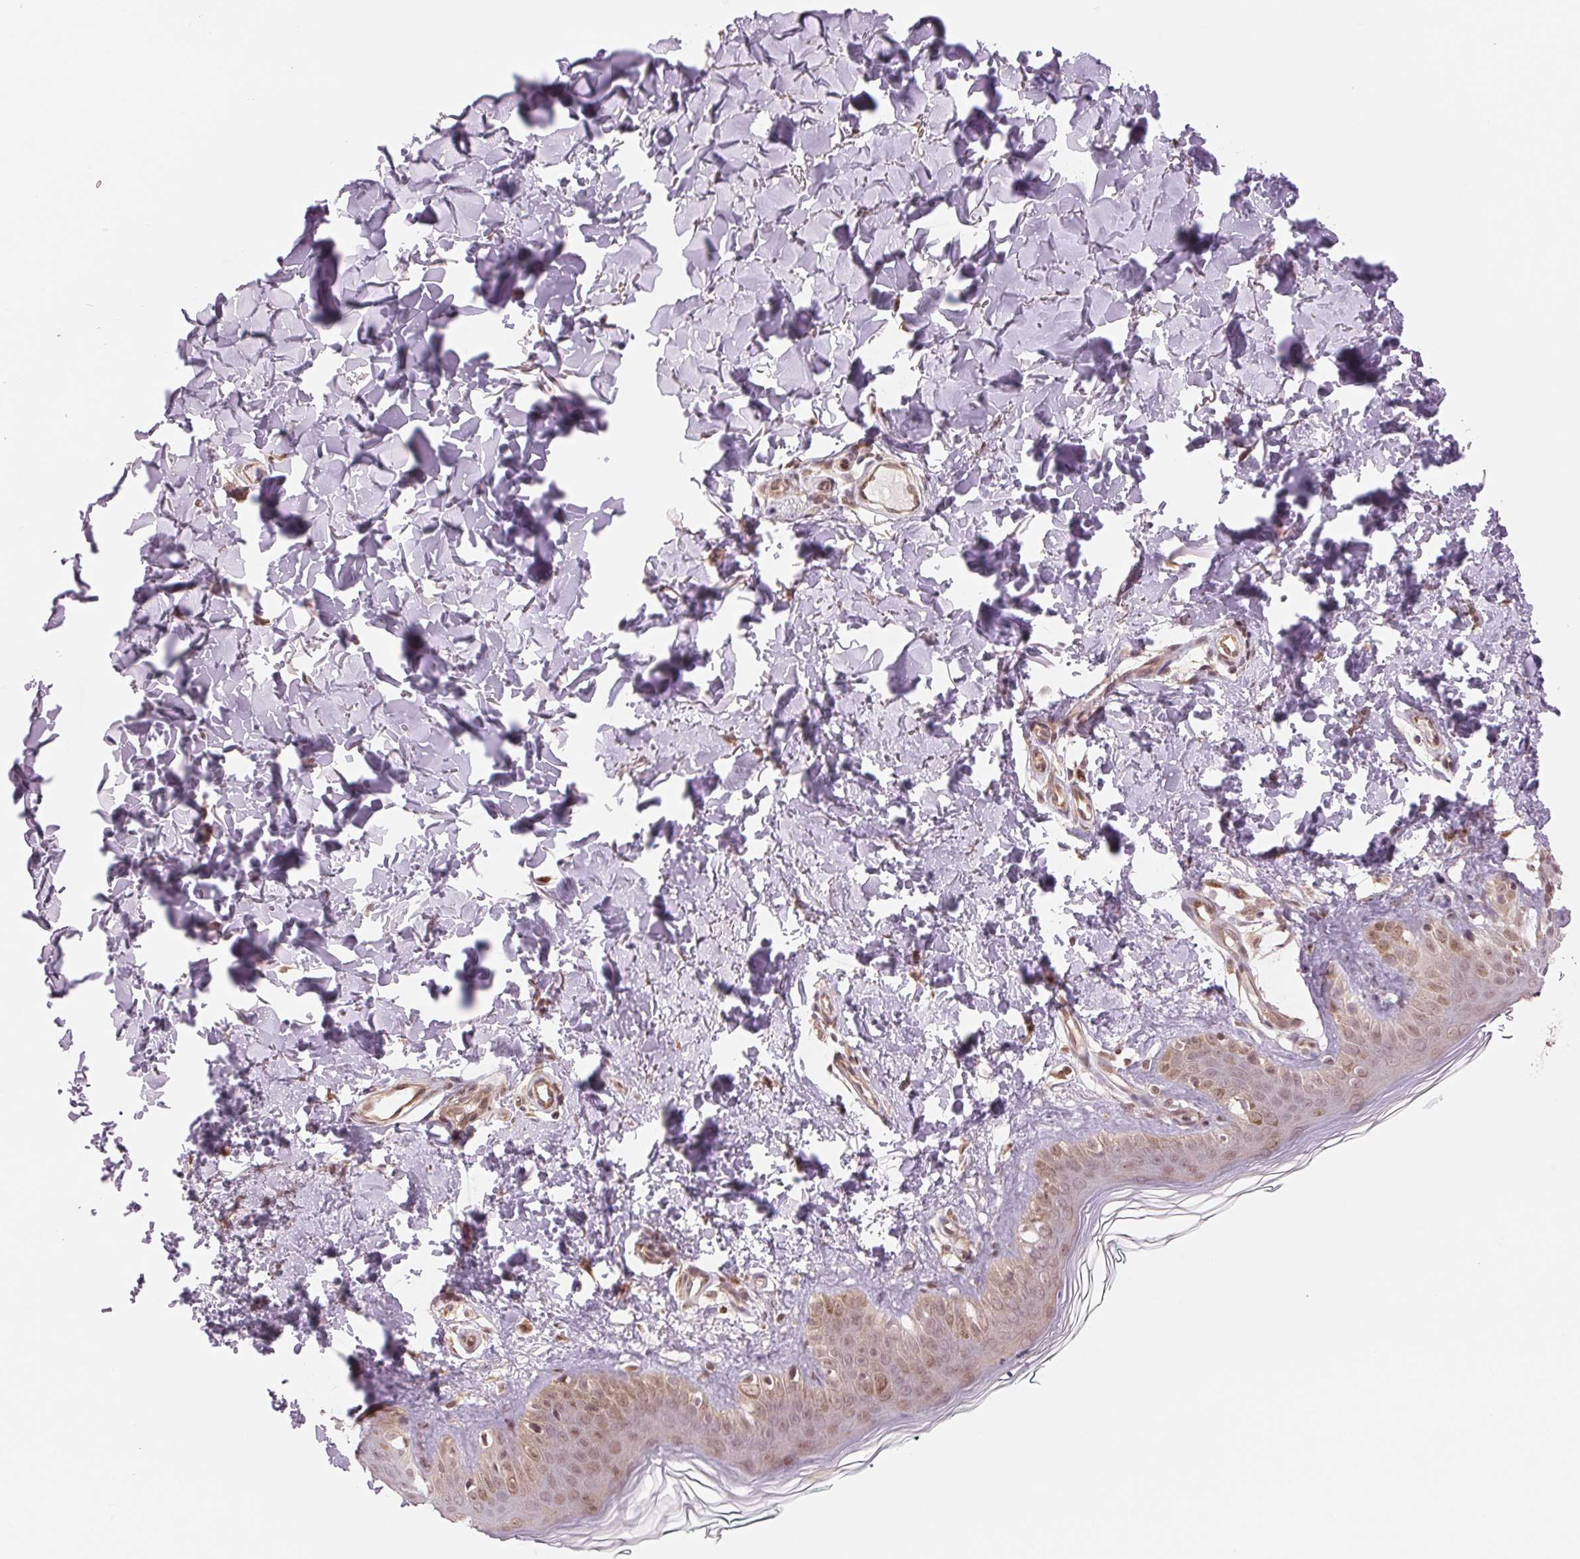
{"staining": {"intensity": "negative", "quantity": "none", "location": "none"}, "tissue": "skin", "cell_type": "Fibroblasts", "image_type": "normal", "snomed": [{"axis": "morphology", "description": "Normal tissue, NOS"}, {"axis": "topography", "description": "Skin"}, {"axis": "topography", "description": "Peripheral nerve tissue"}], "caption": "A micrograph of human skin is negative for staining in fibroblasts. (Brightfield microscopy of DAB immunohistochemistry (IHC) at high magnification).", "gene": "ERI3", "patient": {"sex": "female", "age": 45}}